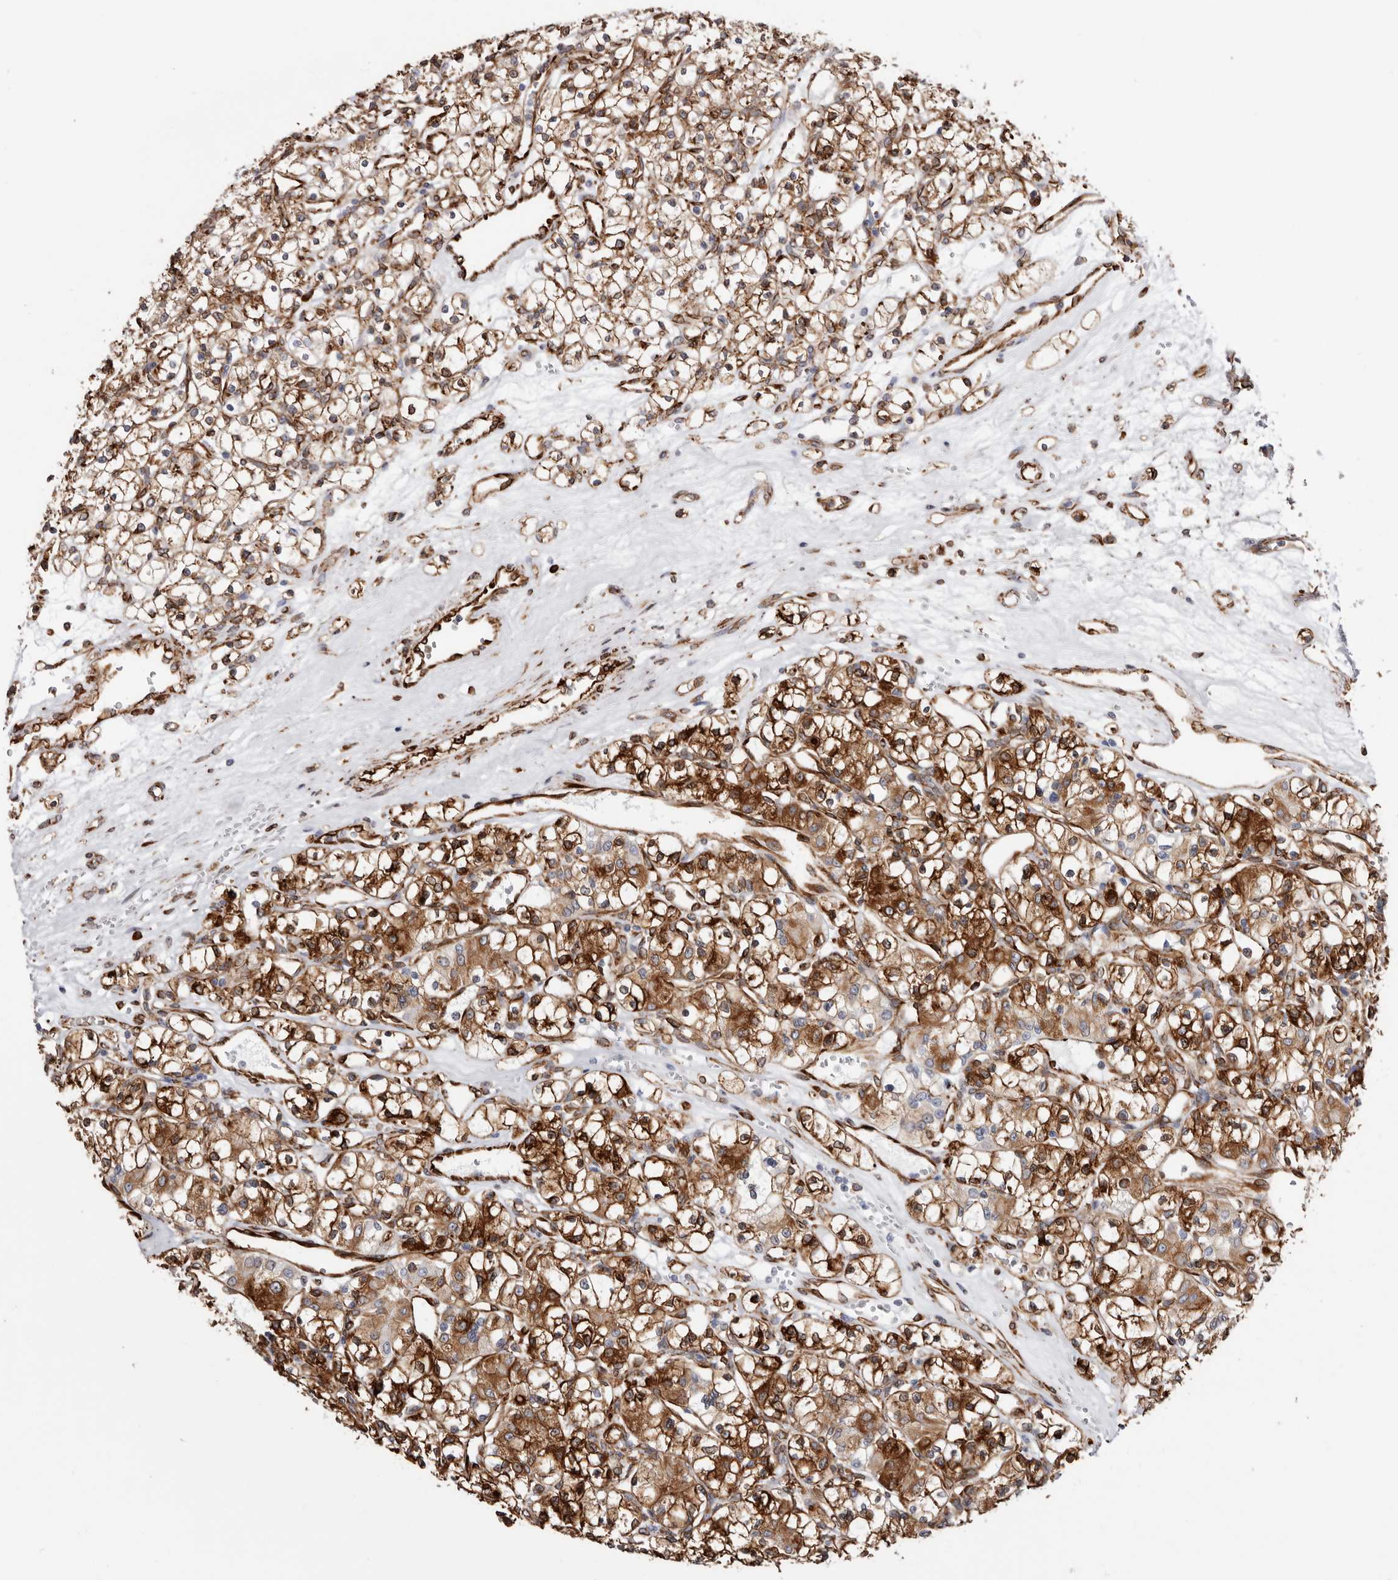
{"staining": {"intensity": "strong", "quantity": ">75%", "location": "cytoplasmic/membranous"}, "tissue": "renal cancer", "cell_type": "Tumor cells", "image_type": "cancer", "snomed": [{"axis": "morphology", "description": "Adenocarcinoma, NOS"}, {"axis": "topography", "description": "Kidney"}], "caption": "Protein expression analysis of human adenocarcinoma (renal) reveals strong cytoplasmic/membranous positivity in about >75% of tumor cells. The staining is performed using DAB (3,3'-diaminobenzidine) brown chromogen to label protein expression. The nuclei are counter-stained blue using hematoxylin.", "gene": "SEMA3E", "patient": {"sex": "female", "age": 59}}